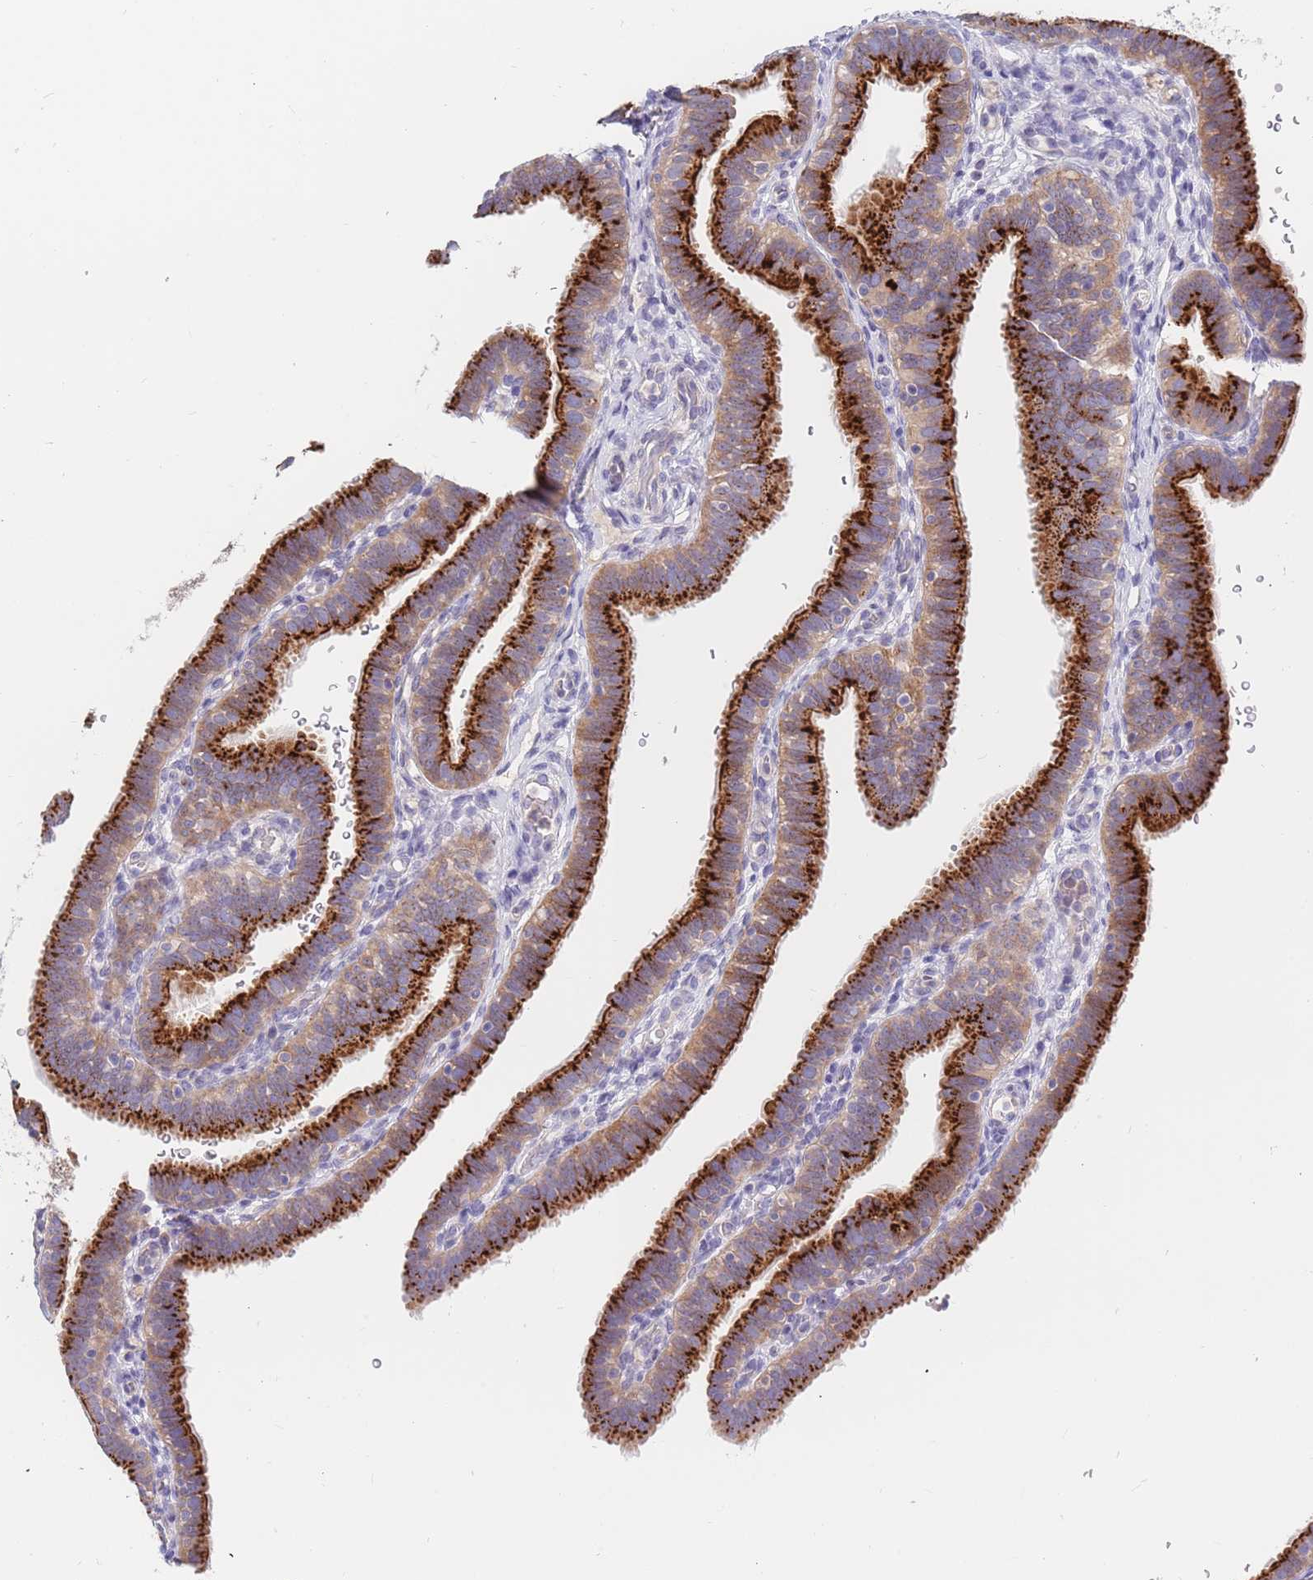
{"staining": {"intensity": "strong", "quantity": ">75%", "location": "cytoplasmic/membranous"}, "tissue": "fallopian tube", "cell_type": "Glandular cells", "image_type": "normal", "snomed": [{"axis": "morphology", "description": "Normal tissue, NOS"}, {"axis": "topography", "description": "Fallopian tube"}], "caption": "Protein analysis of normal fallopian tube reveals strong cytoplasmic/membranous positivity in about >75% of glandular cells.", "gene": "BORCS5", "patient": {"sex": "female", "age": 41}}